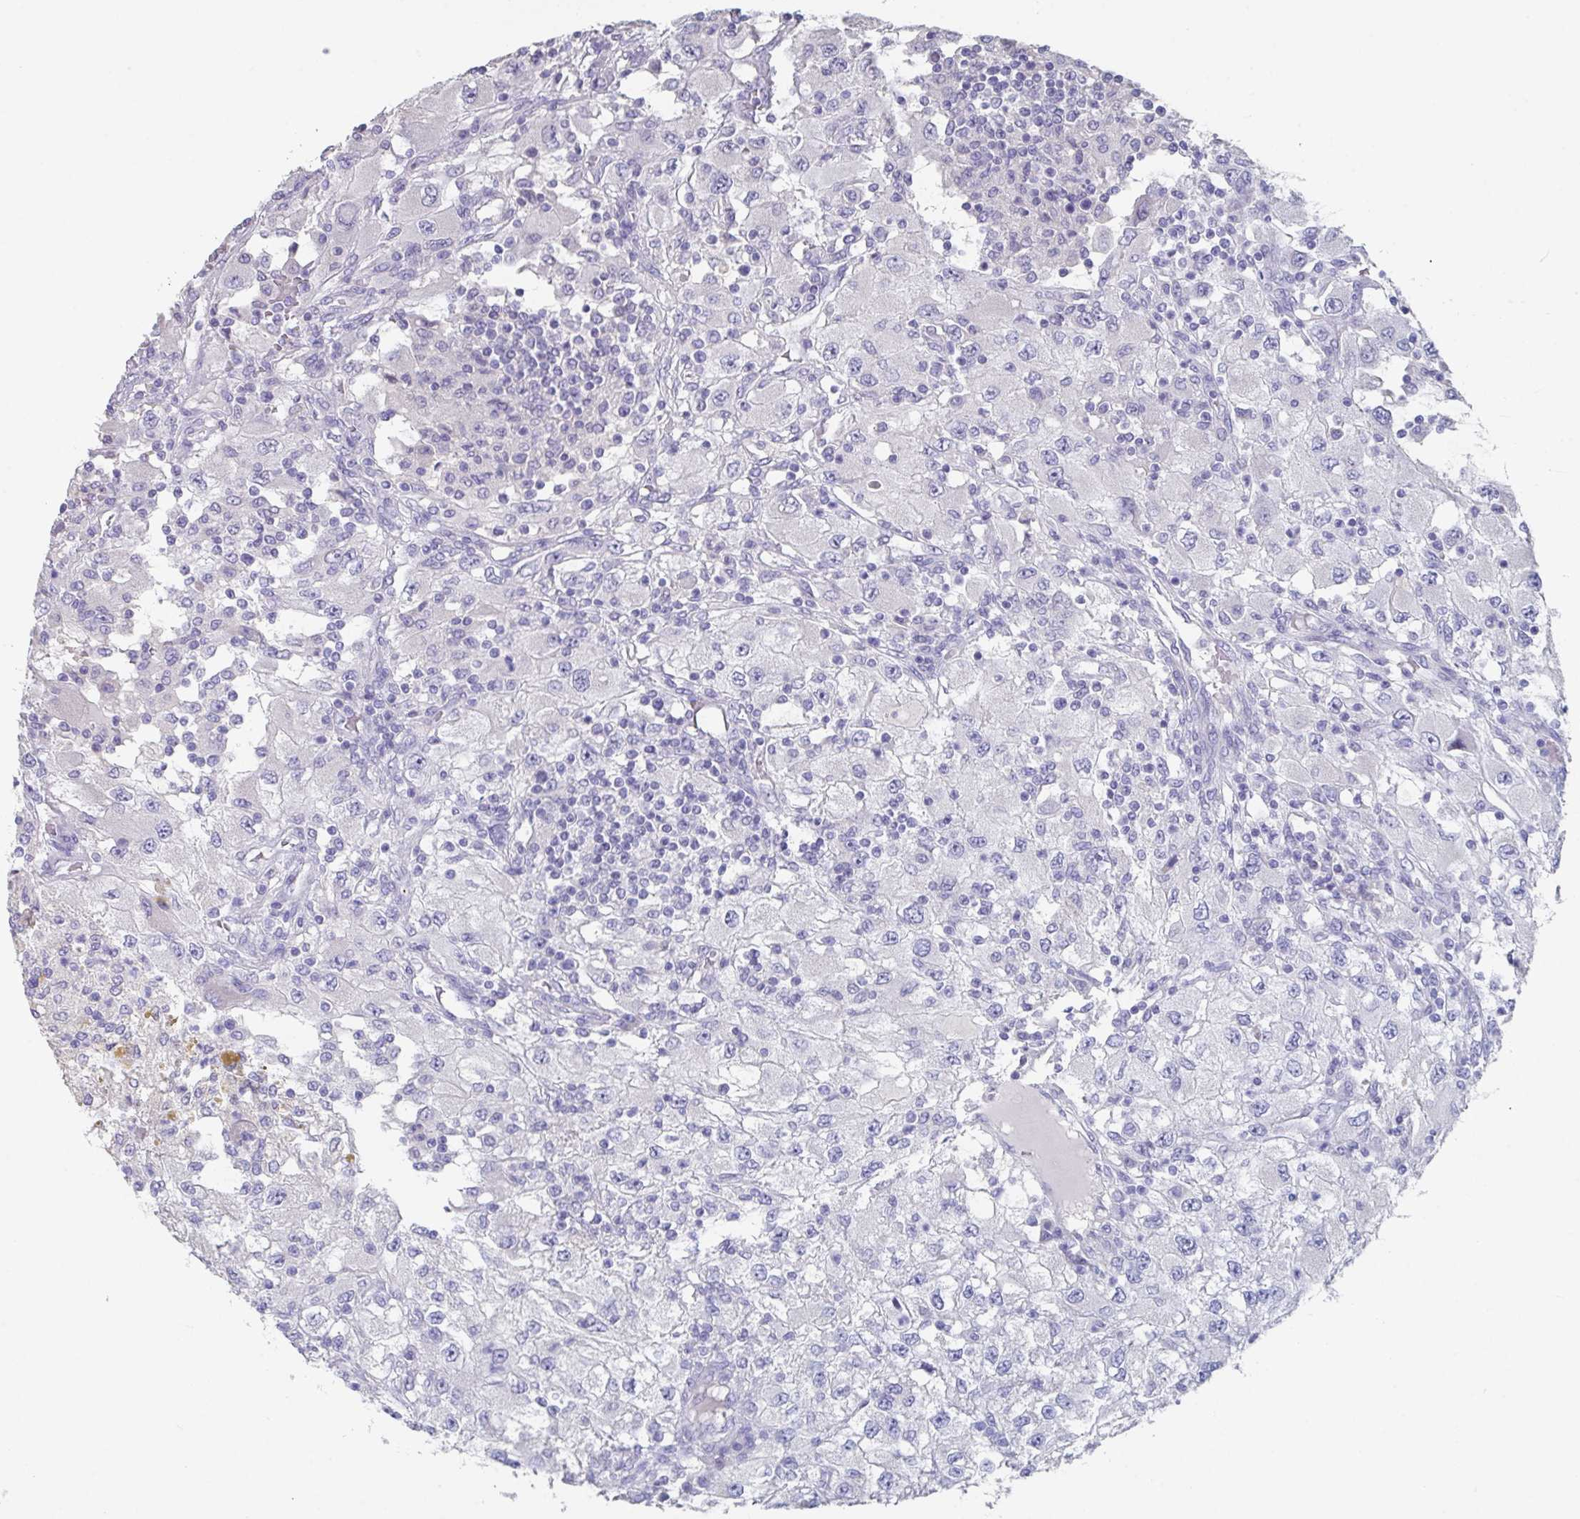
{"staining": {"intensity": "negative", "quantity": "none", "location": "none"}, "tissue": "renal cancer", "cell_type": "Tumor cells", "image_type": "cancer", "snomed": [{"axis": "morphology", "description": "Adenocarcinoma, NOS"}, {"axis": "topography", "description": "Kidney"}], "caption": "Protein analysis of renal adenocarcinoma demonstrates no significant positivity in tumor cells. Nuclei are stained in blue.", "gene": "SLC44A4", "patient": {"sex": "female", "age": 67}}